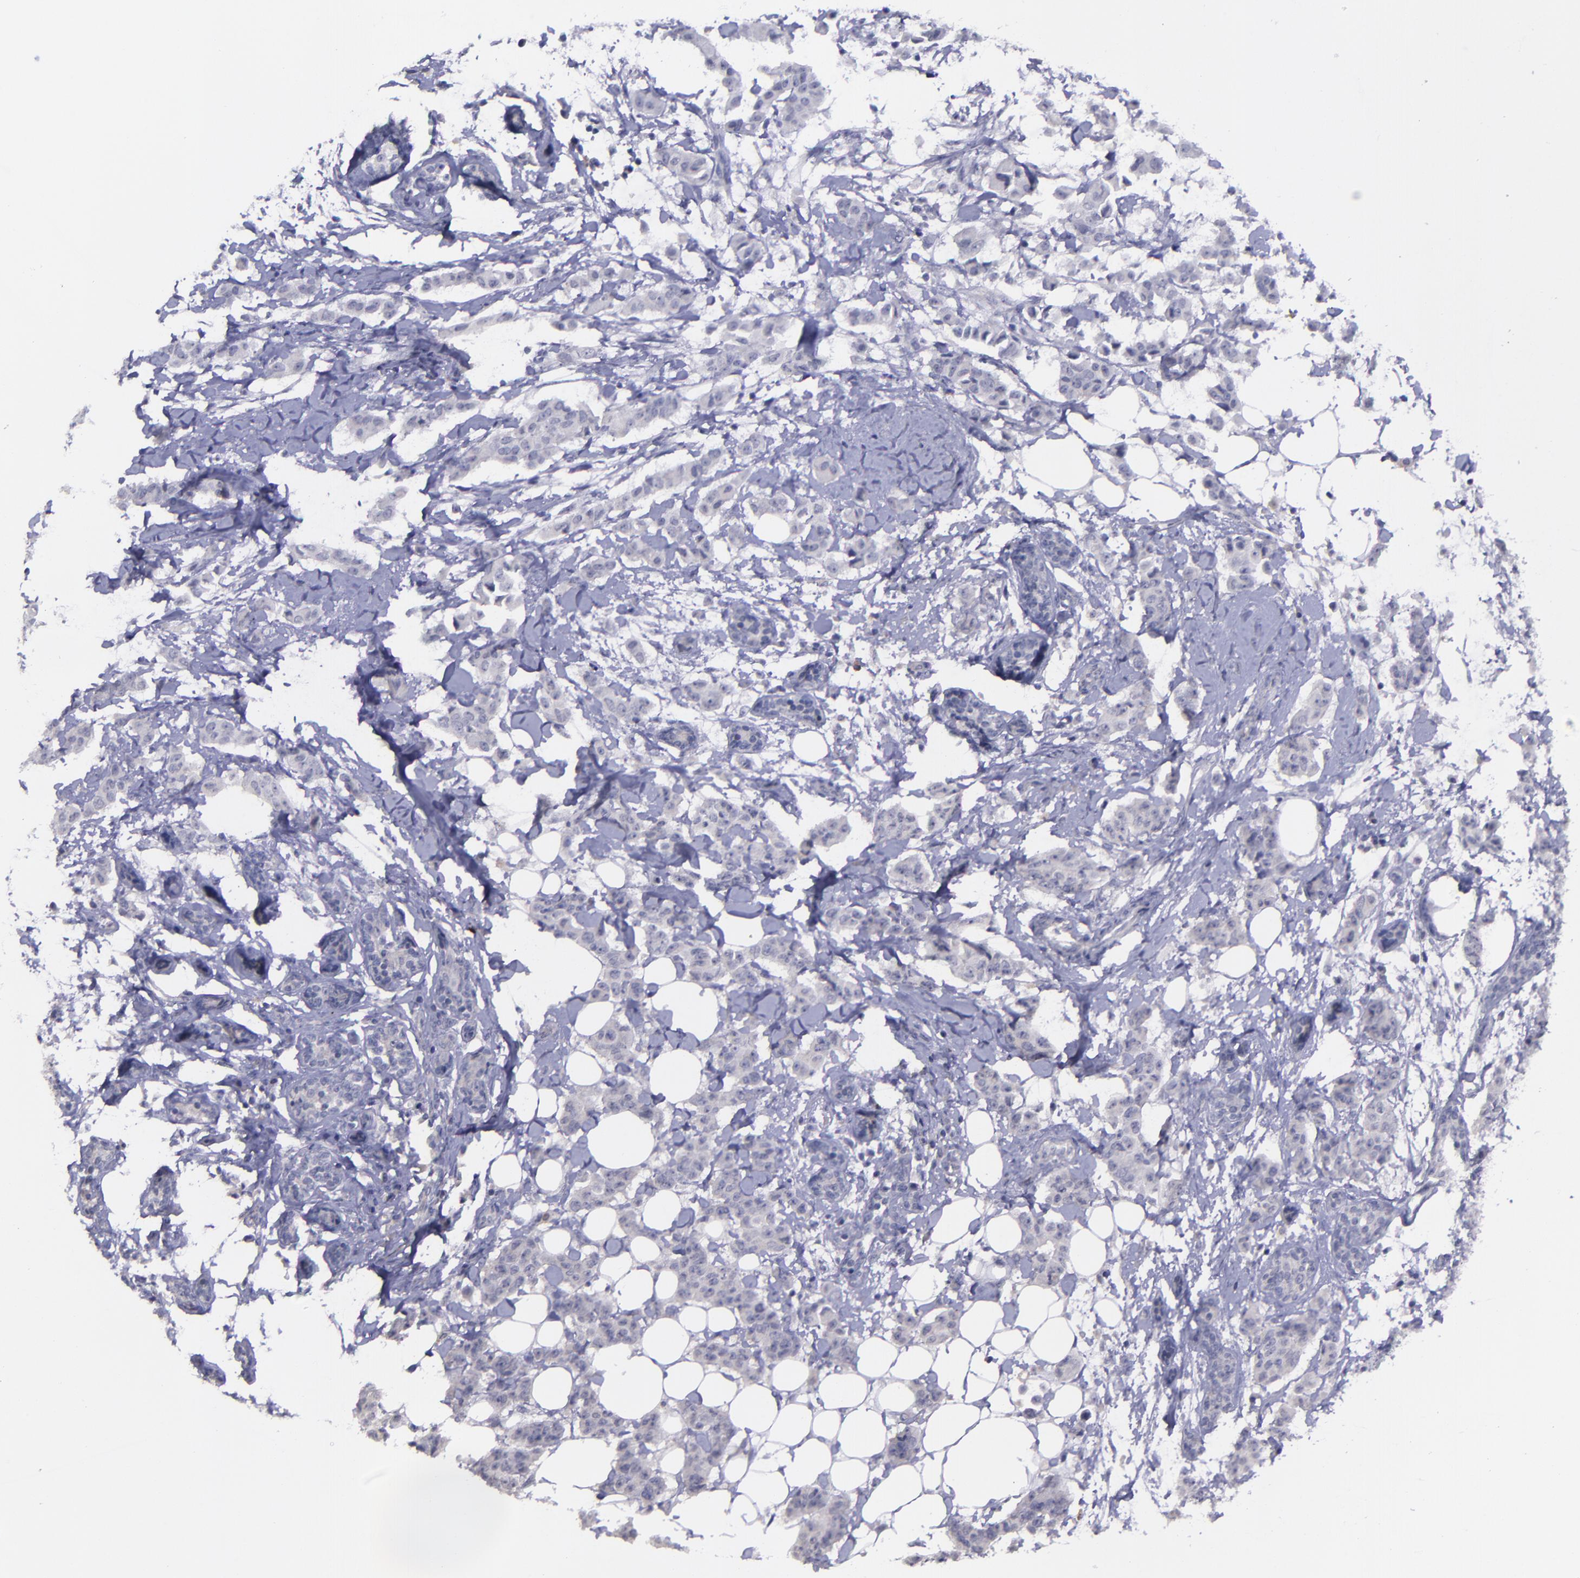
{"staining": {"intensity": "negative", "quantity": "none", "location": "none"}, "tissue": "breast cancer", "cell_type": "Tumor cells", "image_type": "cancer", "snomed": [{"axis": "morphology", "description": "Duct carcinoma"}, {"axis": "topography", "description": "Breast"}], "caption": "An image of breast infiltrating ductal carcinoma stained for a protein displays no brown staining in tumor cells.", "gene": "MASP1", "patient": {"sex": "female", "age": 40}}